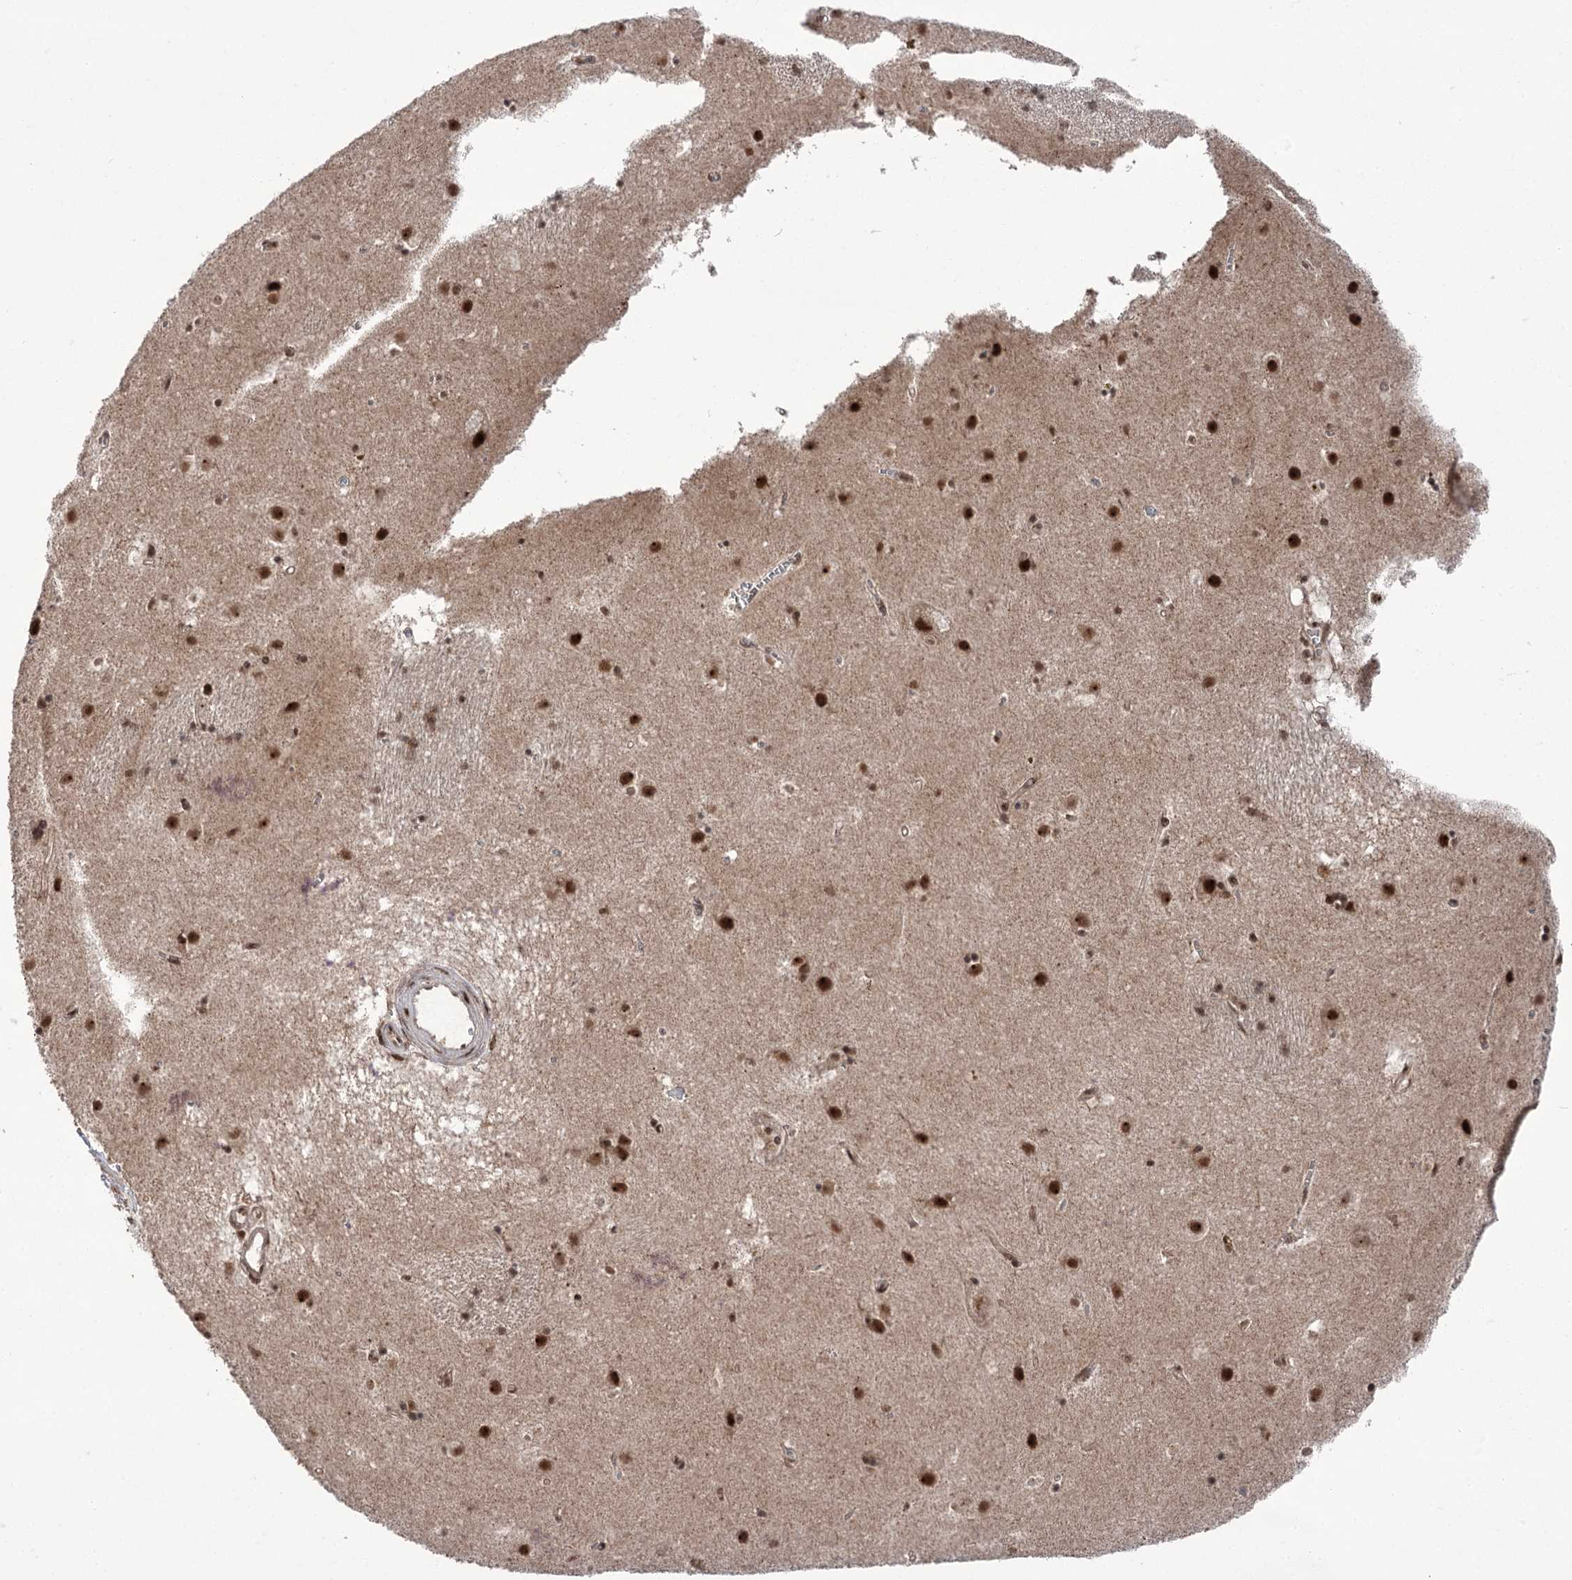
{"staining": {"intensity": "moderate", "quantity": "<25%", "location": "cytoplasmic/membranous,nuclear"}, "tissue": "caudate", "cell_type": "Glial cells", "image_type": "normal", "snomed": [{"axis": "morphology", "description": "Normal tissue, NOS"}, {"axis": "topography", "description": "Lateral ventricle wall"}], "caption": "This micrograph shows immunohistochemistry (IHC) staining of benign caudate, with low moderate cytoplasmic/membranous,nuclear expression in approximately <25% of glial cells.", "gene": "ERCC3", "patient": {"sex": "male", "age": 70}}